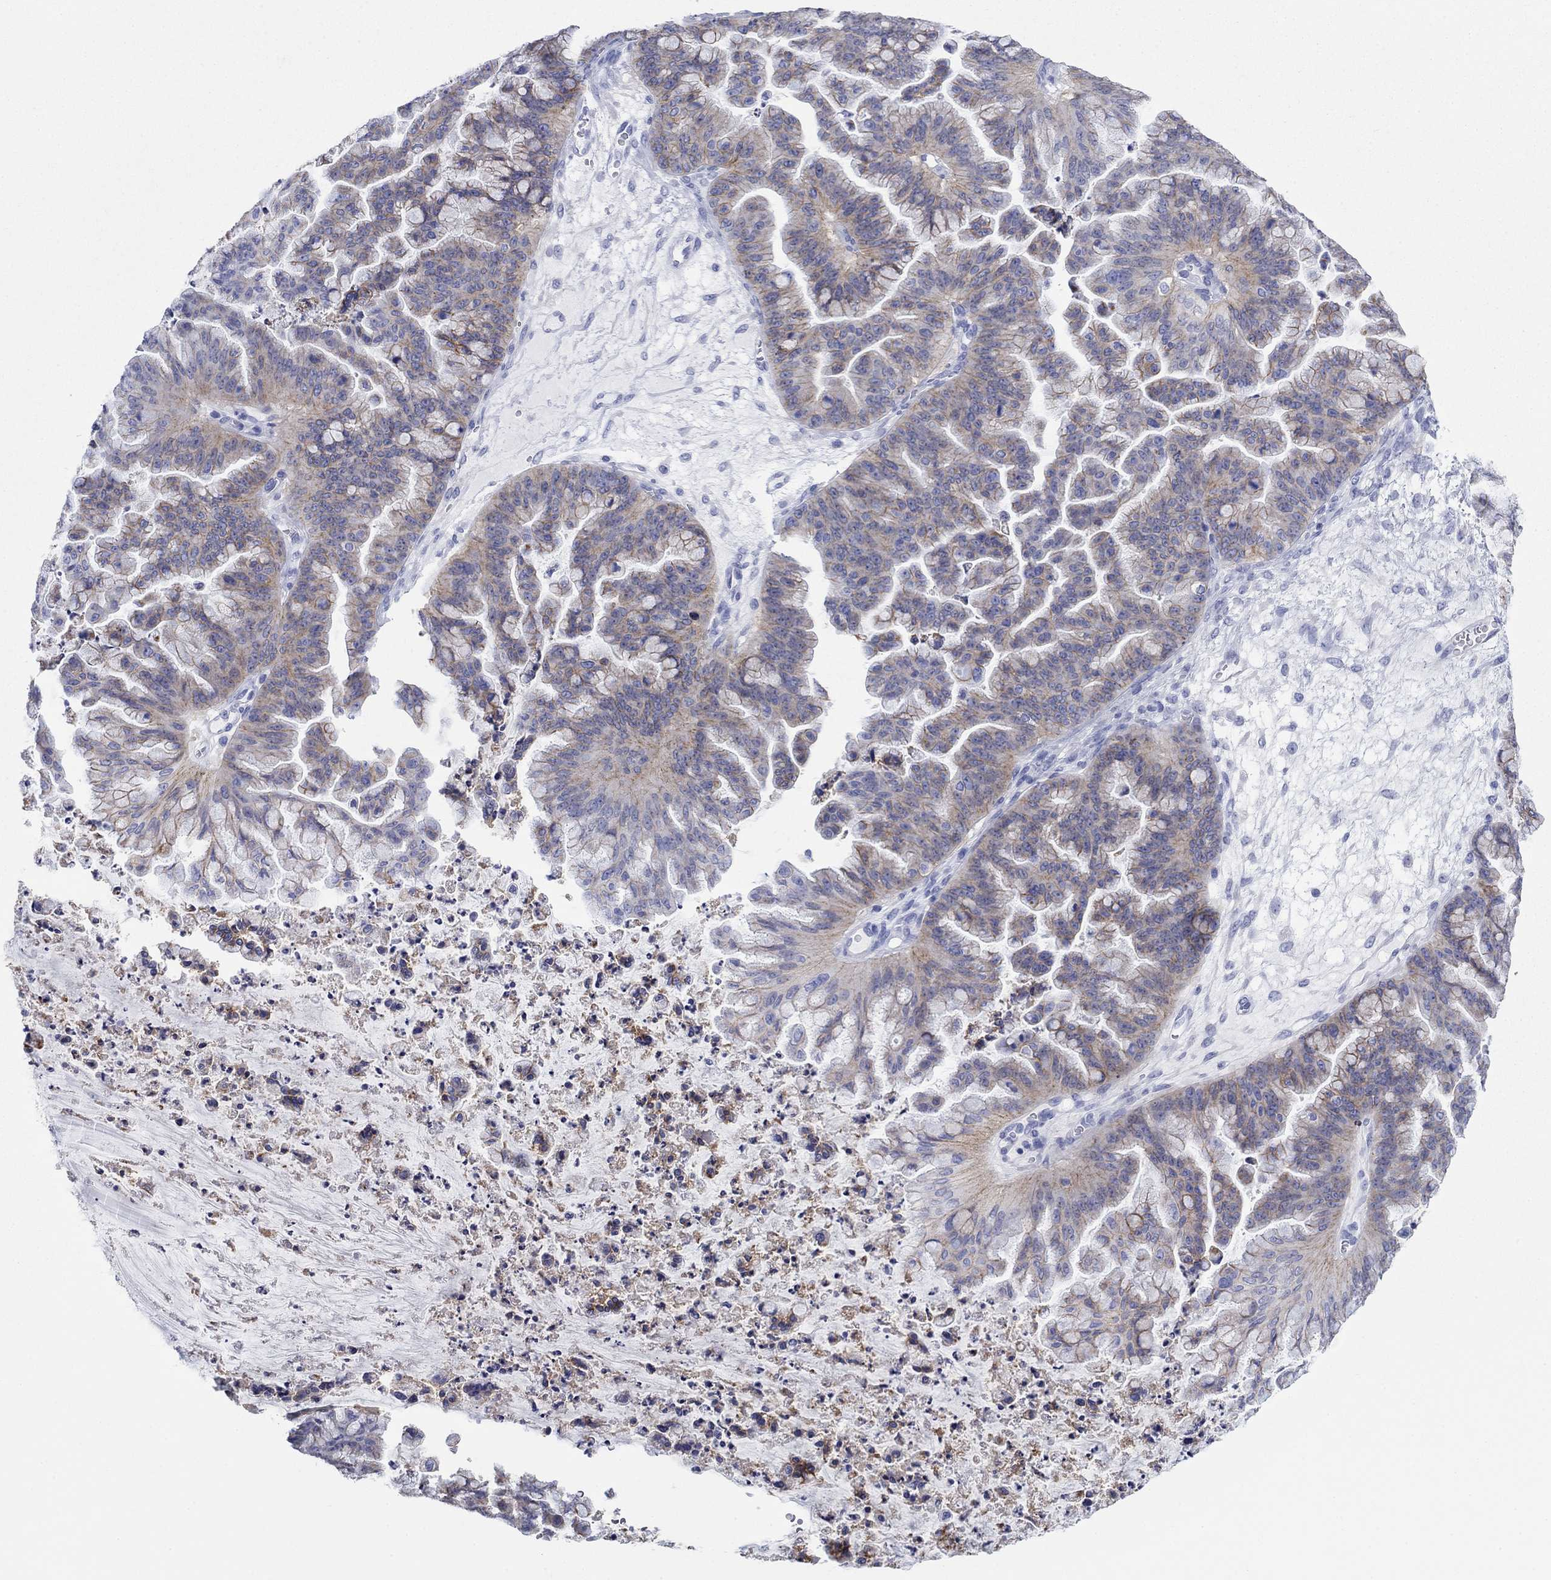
{"staining": {"intensity": "moderate", "quantity": "25%-75%", "location": "cytoplasmic/membranous"}, "tissue": "ovarian cancer", "cell_type": "Tumor cells", "image_type": "cancer", "snomed": [{"axis": "morphology", "description": "Cystadenocarcinoma, mucinous, NOS"}, {"axis": "topography", "description": "Ovary"}], "caption": "IHC histopathology image of ovarian cancer (mucinous cystadenocarcinoma) stained for a protein (brown), which reveals medium levels of moderate cytoplasmic/membranous expression in approximately 25%-75% of tumor cells.", "gene": "ATP1B1", "patient": {"sex": "female", "age": 67}}